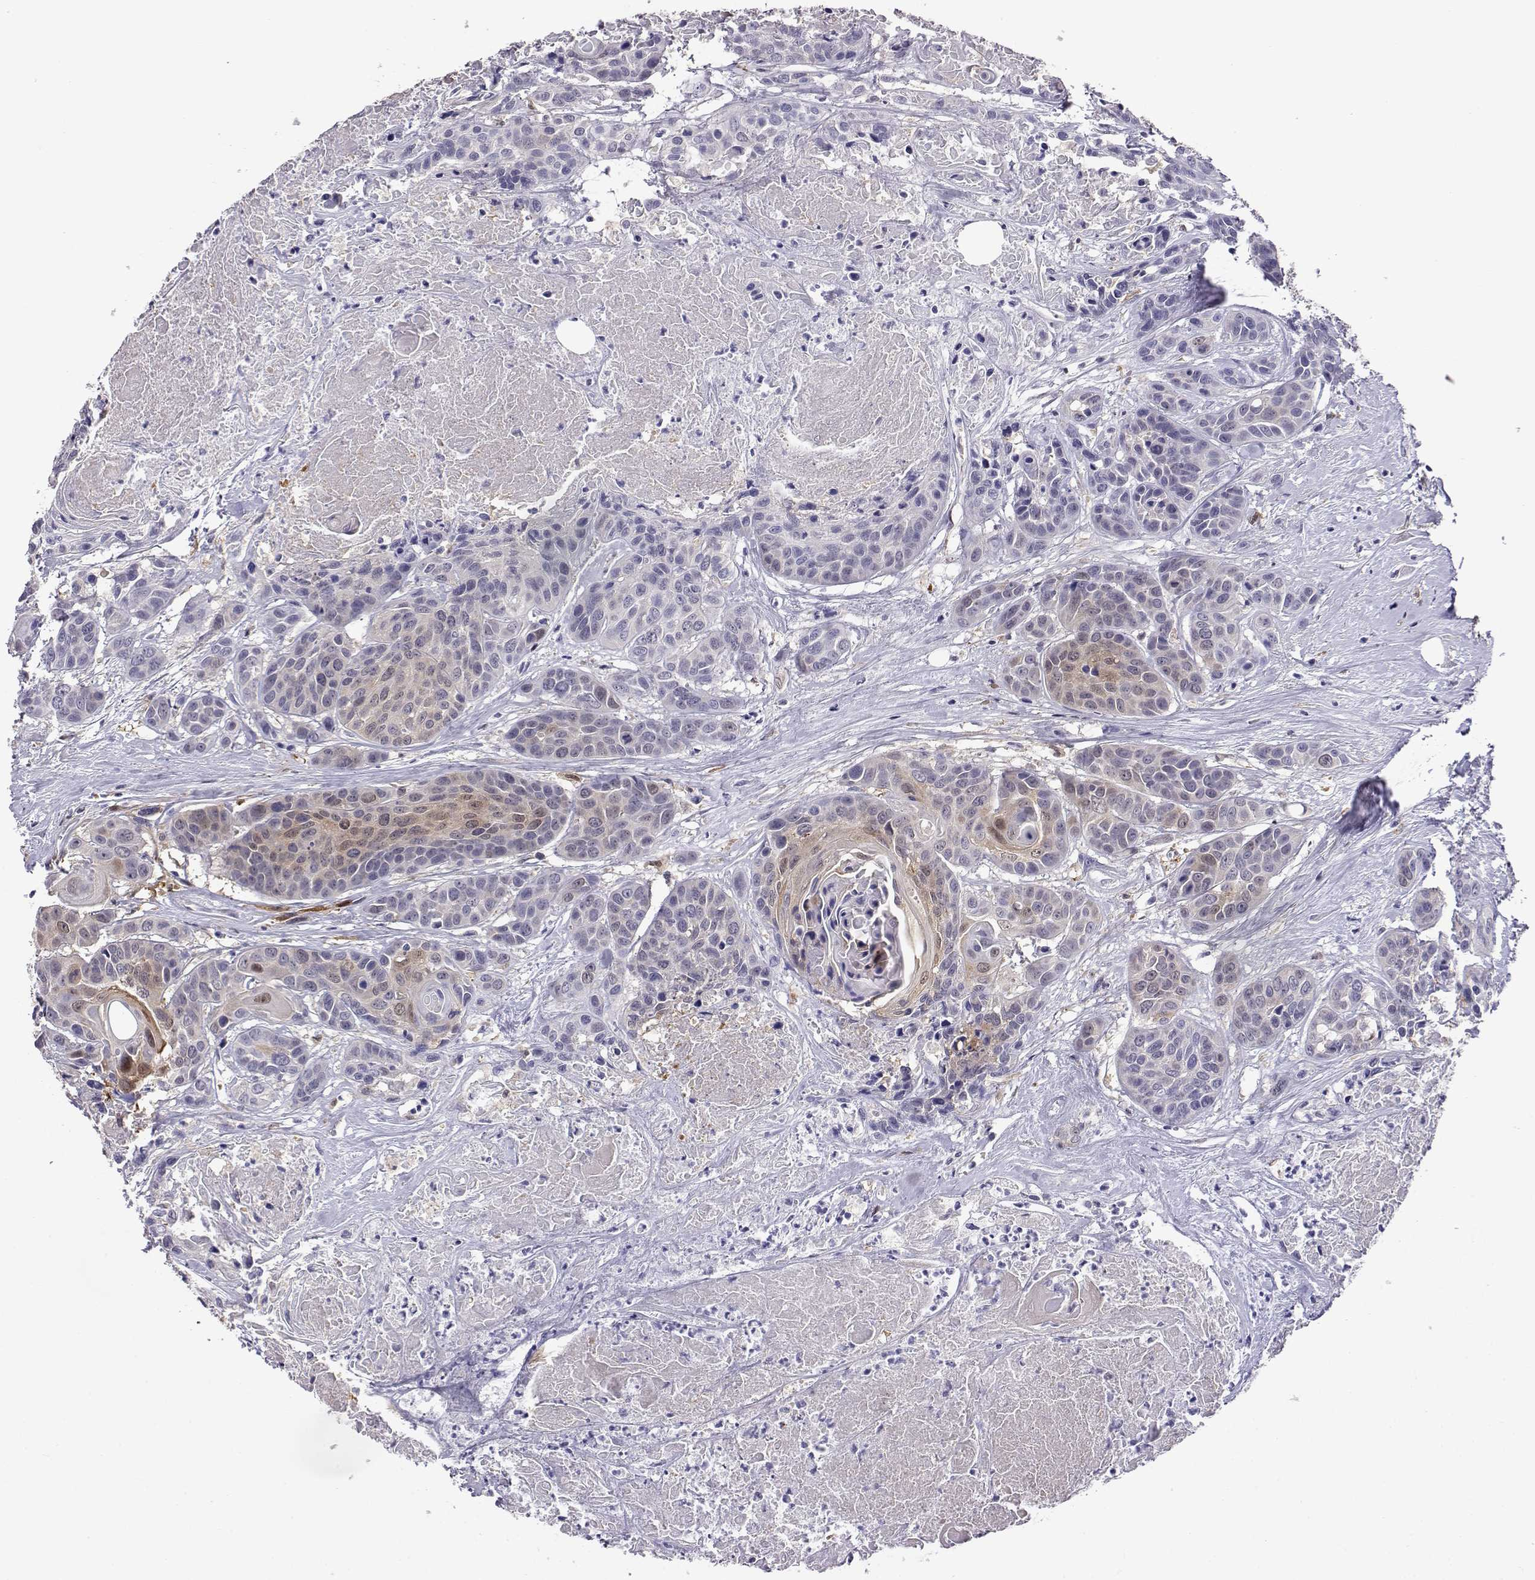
{"staining": {"intensity": "weak", "quantity": "<25%", "location": "cytoplasmic/membranous"}, "tissue": "head and neck cancer", "cell_type": "Tumor cells", "image_type": "cancer", "snomed": [{"axis": "morphology", "description": "Squamous cell carcinoma, NOS"}, {"axis": "topography", "description": "Oral tissue"}, {"axis": "topography", "description": "Head-Neck"}], "caption": "A high-resolution image shows immunohistochemistry (IHC) staining of head and neck squamous cell carcinoma, which reveals no significant positivity in tumor cells. The staining is performed using DAB brown chromogen with nuclei counter-stained in using hematoxylin.", "gene": "AKR1B1", "patient": {"sex": "male", "age": 56}}